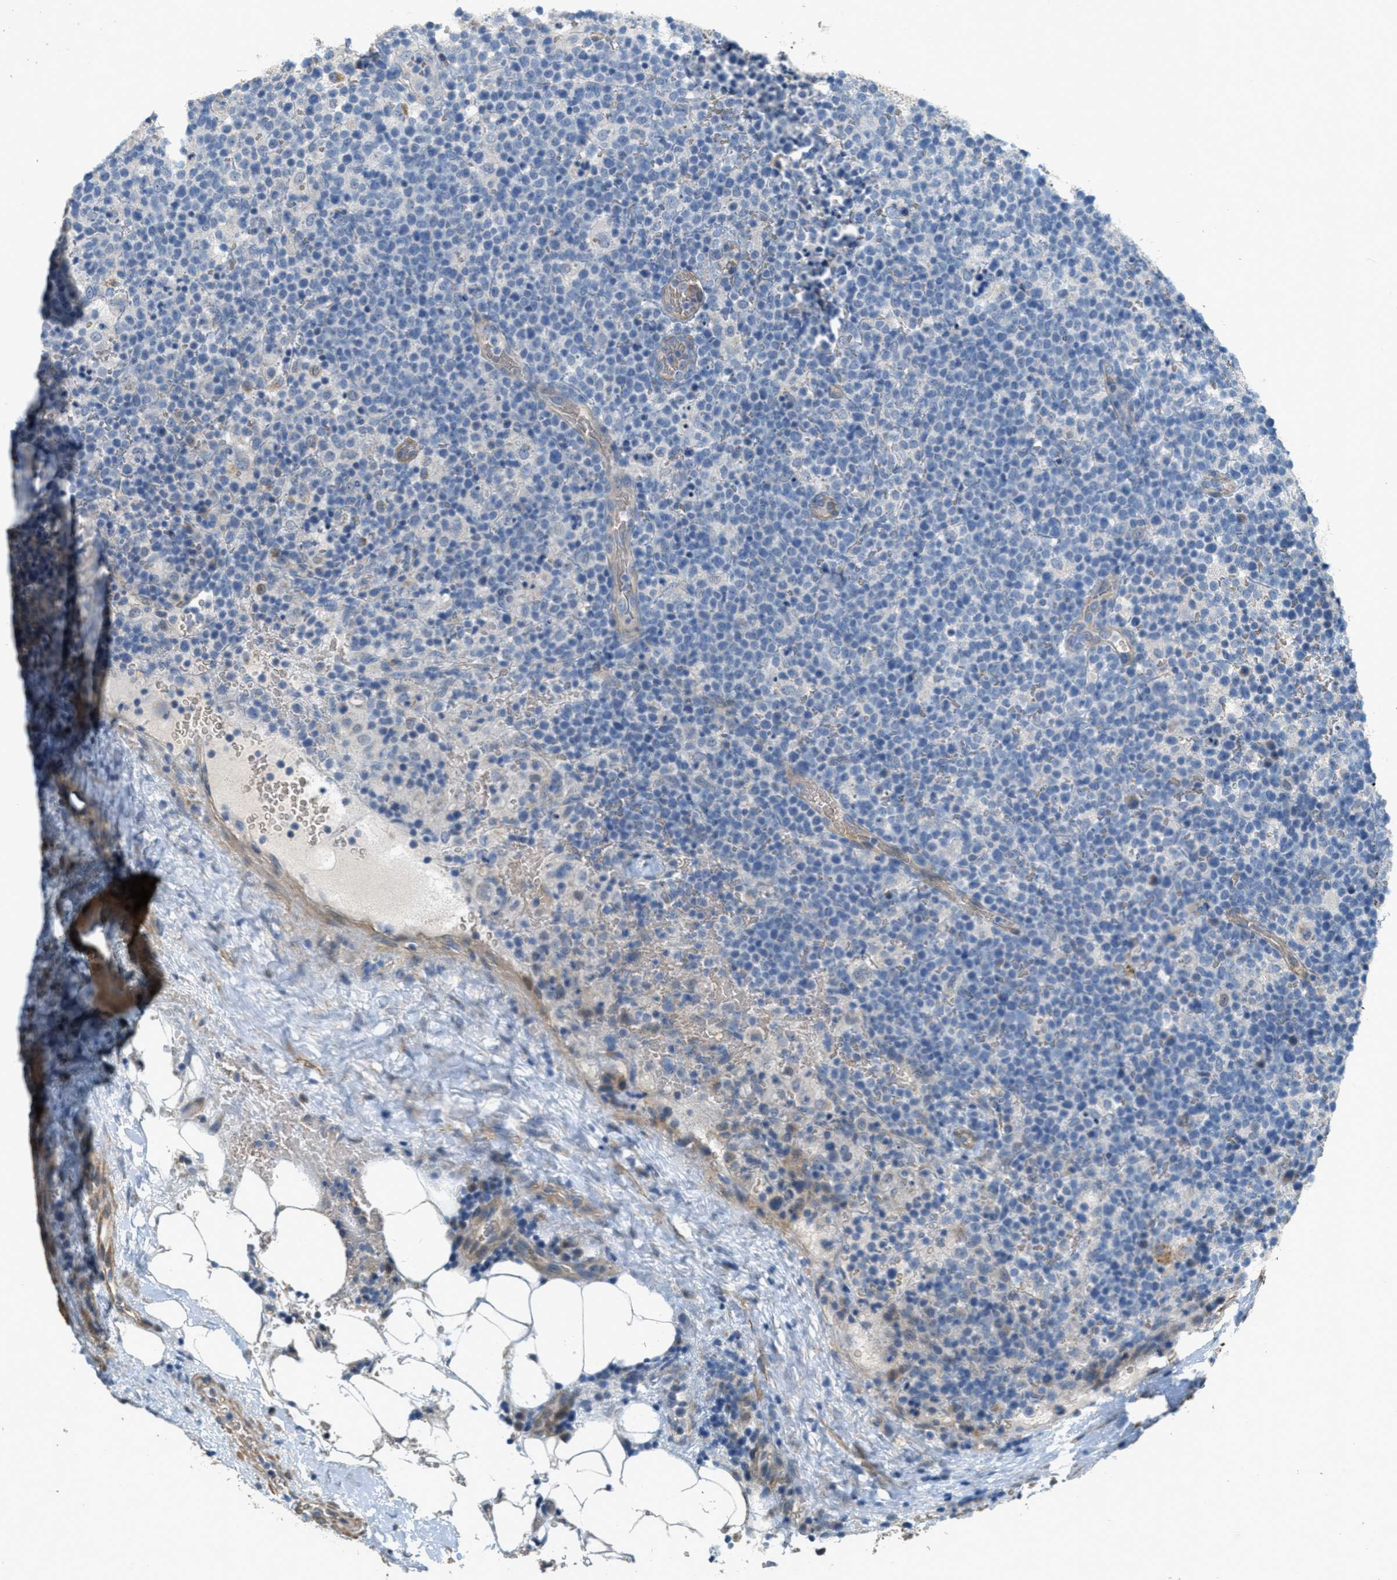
{"staining": {"intensity": "weak", "quantity": "<25%", "location": "cytoplasmic/membranous"}, "tissue": "lymphoma", "cell_type": "Tumor cells", "image_type": "cancer", "snomed": [{"axis": "morphology", "description": "Malignant lymphoma, non-Hodgkin's type, High grade"}, {"axis": "topography", "description": "Lymph node"}], "caption": "This is a histopathology image of immunohistochemistry (IHC) staining of lymphoma, which shows no staining in tumor cells. (DAB immunohistochemistry, high magnification).", "gene": "MRS2", "patient": {"sex": "male", "age": 61}}